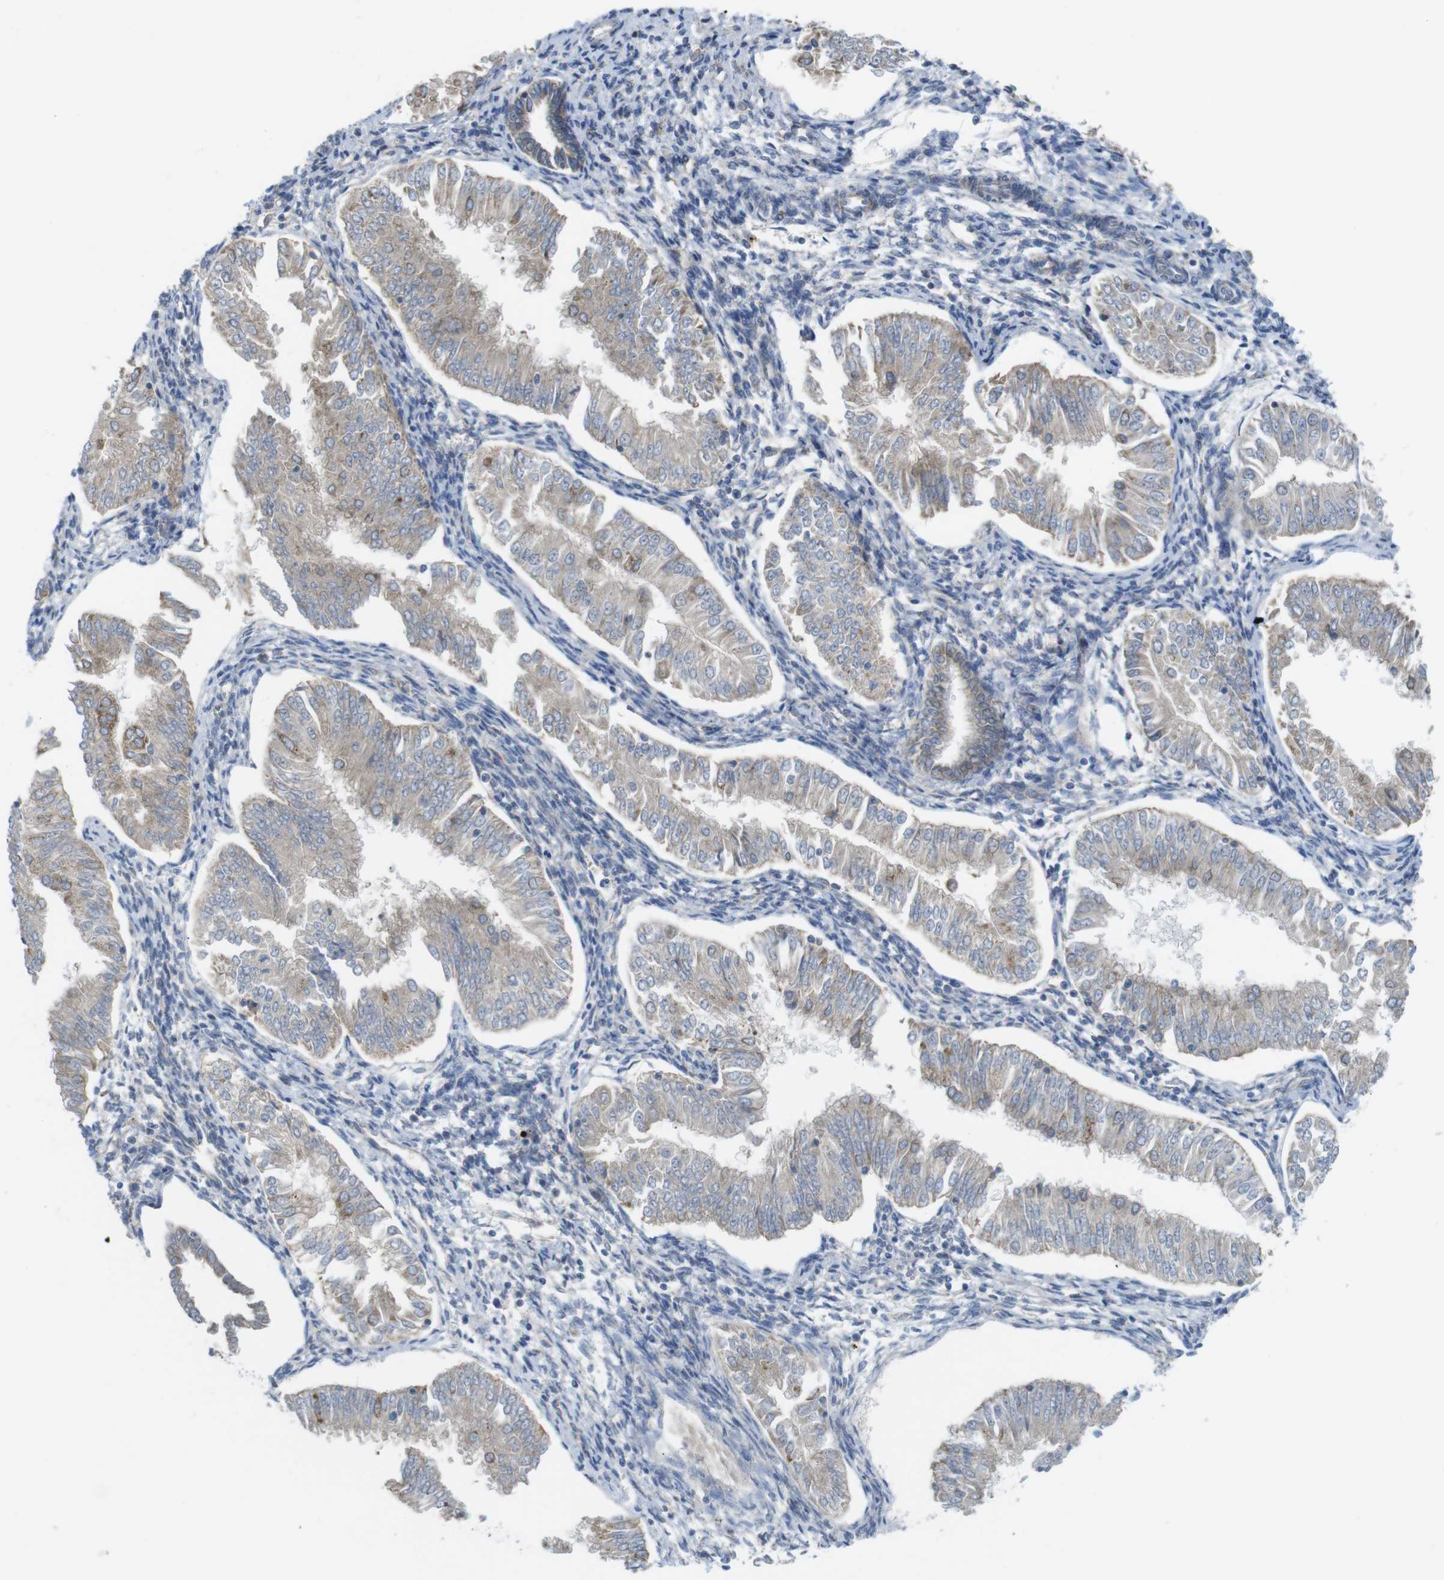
{"staining": {"intensity": "weak", "quantity": ">75%", "location": "cytoplasmic/membranous"}, "tissue": "endometrial cancer", "cell_type": "Tumor cells", "image_type": "cancer", "snomed": [{"axis": "morphology", "description": "Adenocarcinoma, NOS"}, {"axis": "topography", "description": "Endometrium"}], "caption": "High-power microscopy captured an immunohistochemistry (IHC) micrograph of adenocarcinoma (endometrial), revealing weak cytoplasmic/membranous staining in about >75% of tumor cells.", "gene": "MARCHF1", "patient": {"sex": "female", "age": 53}}